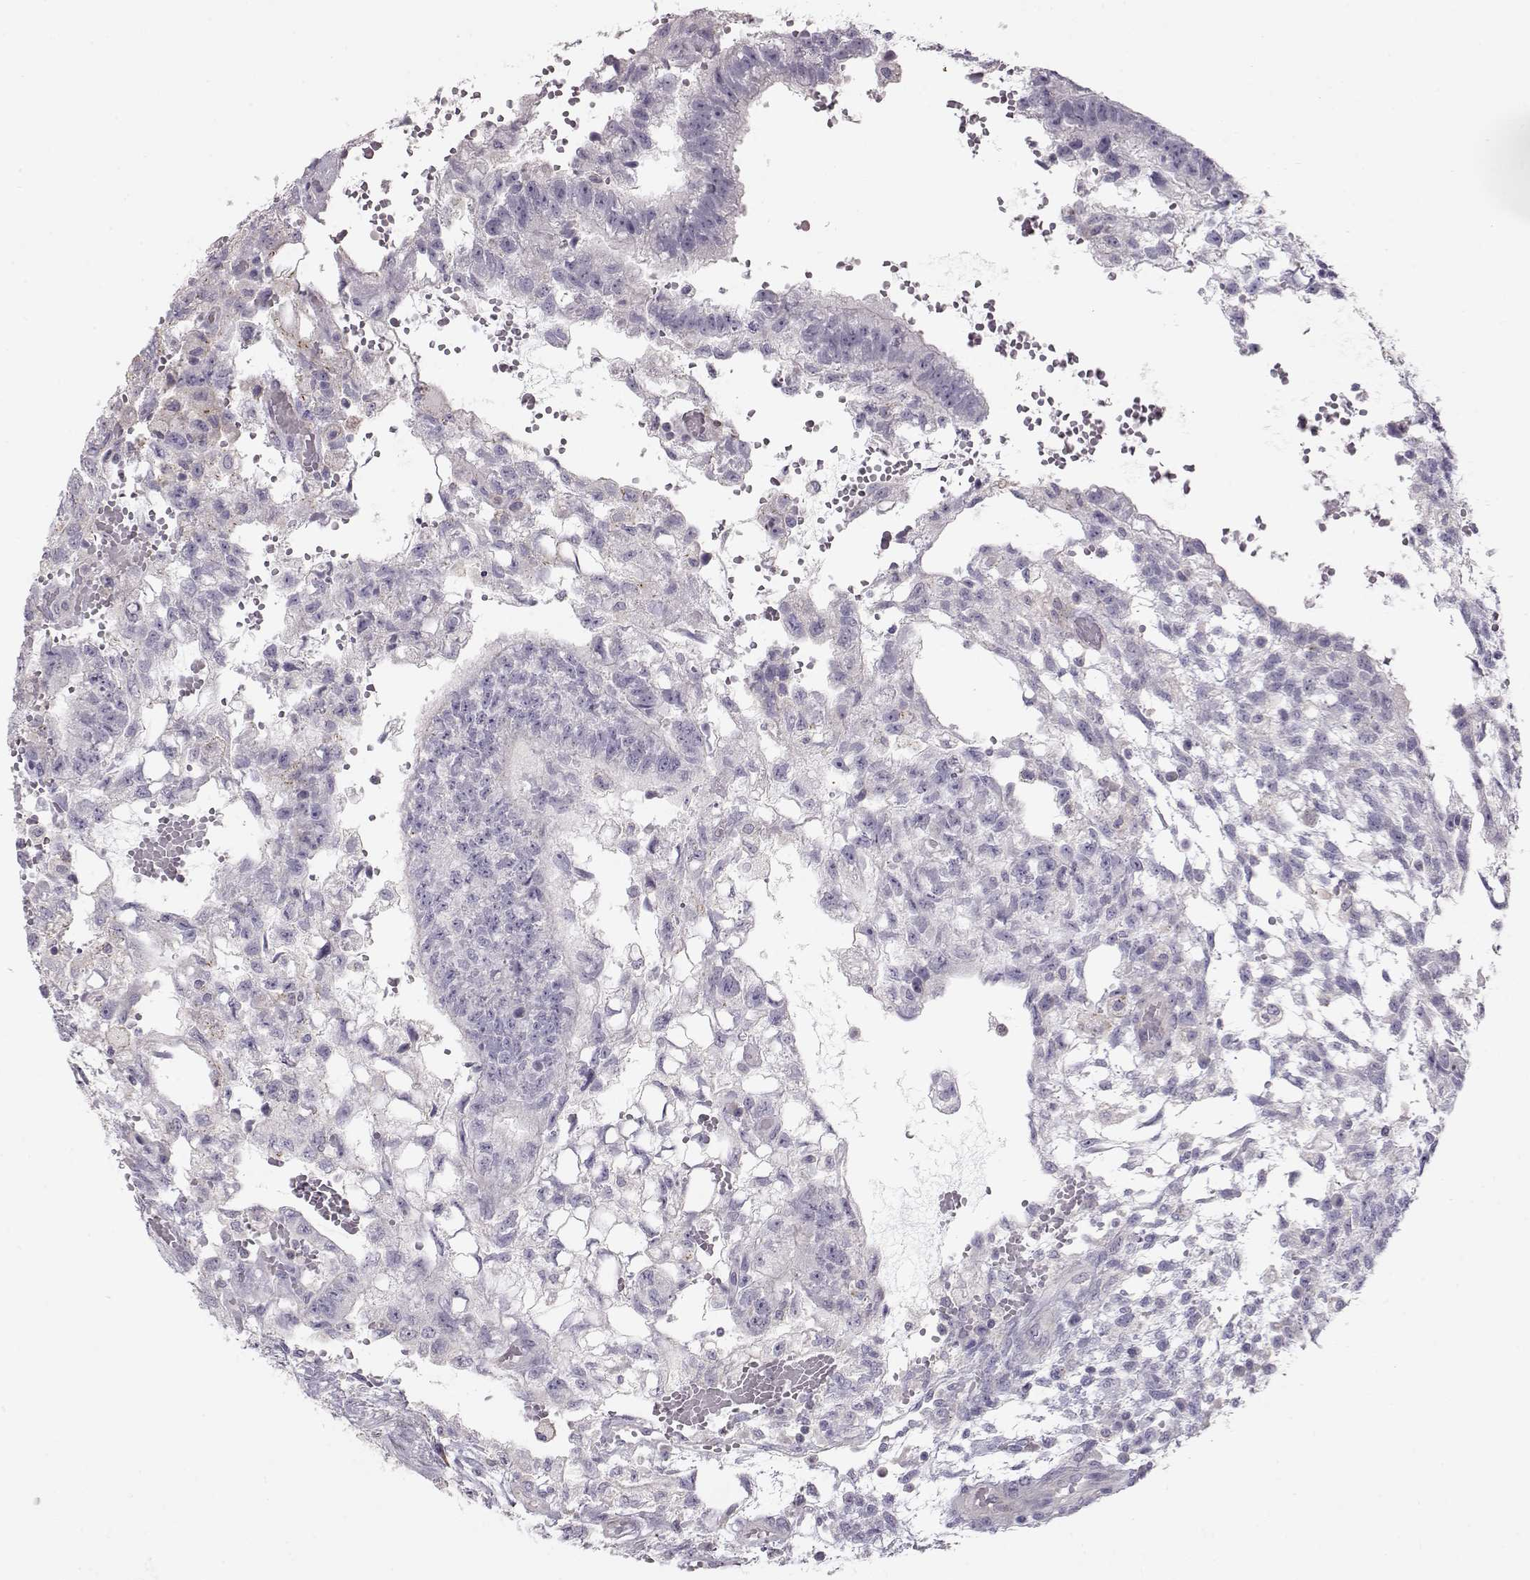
{"staining": {"intensity": "negative", "quantity": "none", "location": "none"}, "tissue": "testis cancer", "cell_type": "Tumor cells", "image_type": "cancer", "snomed": [{"axis": "morphology", "description": "Carcinoma, Embryonal, NOS"}, {"axis": "topography", "description": "Testis"}], "caption": "There is no significant positivity in tumor cells of testis cancer. The staining is performed using DAB brown chromogen with nuclei counter-stained in using hematoxylin.", "gene": "GRK1", "patient": {"sex": "male", "age": 32}}